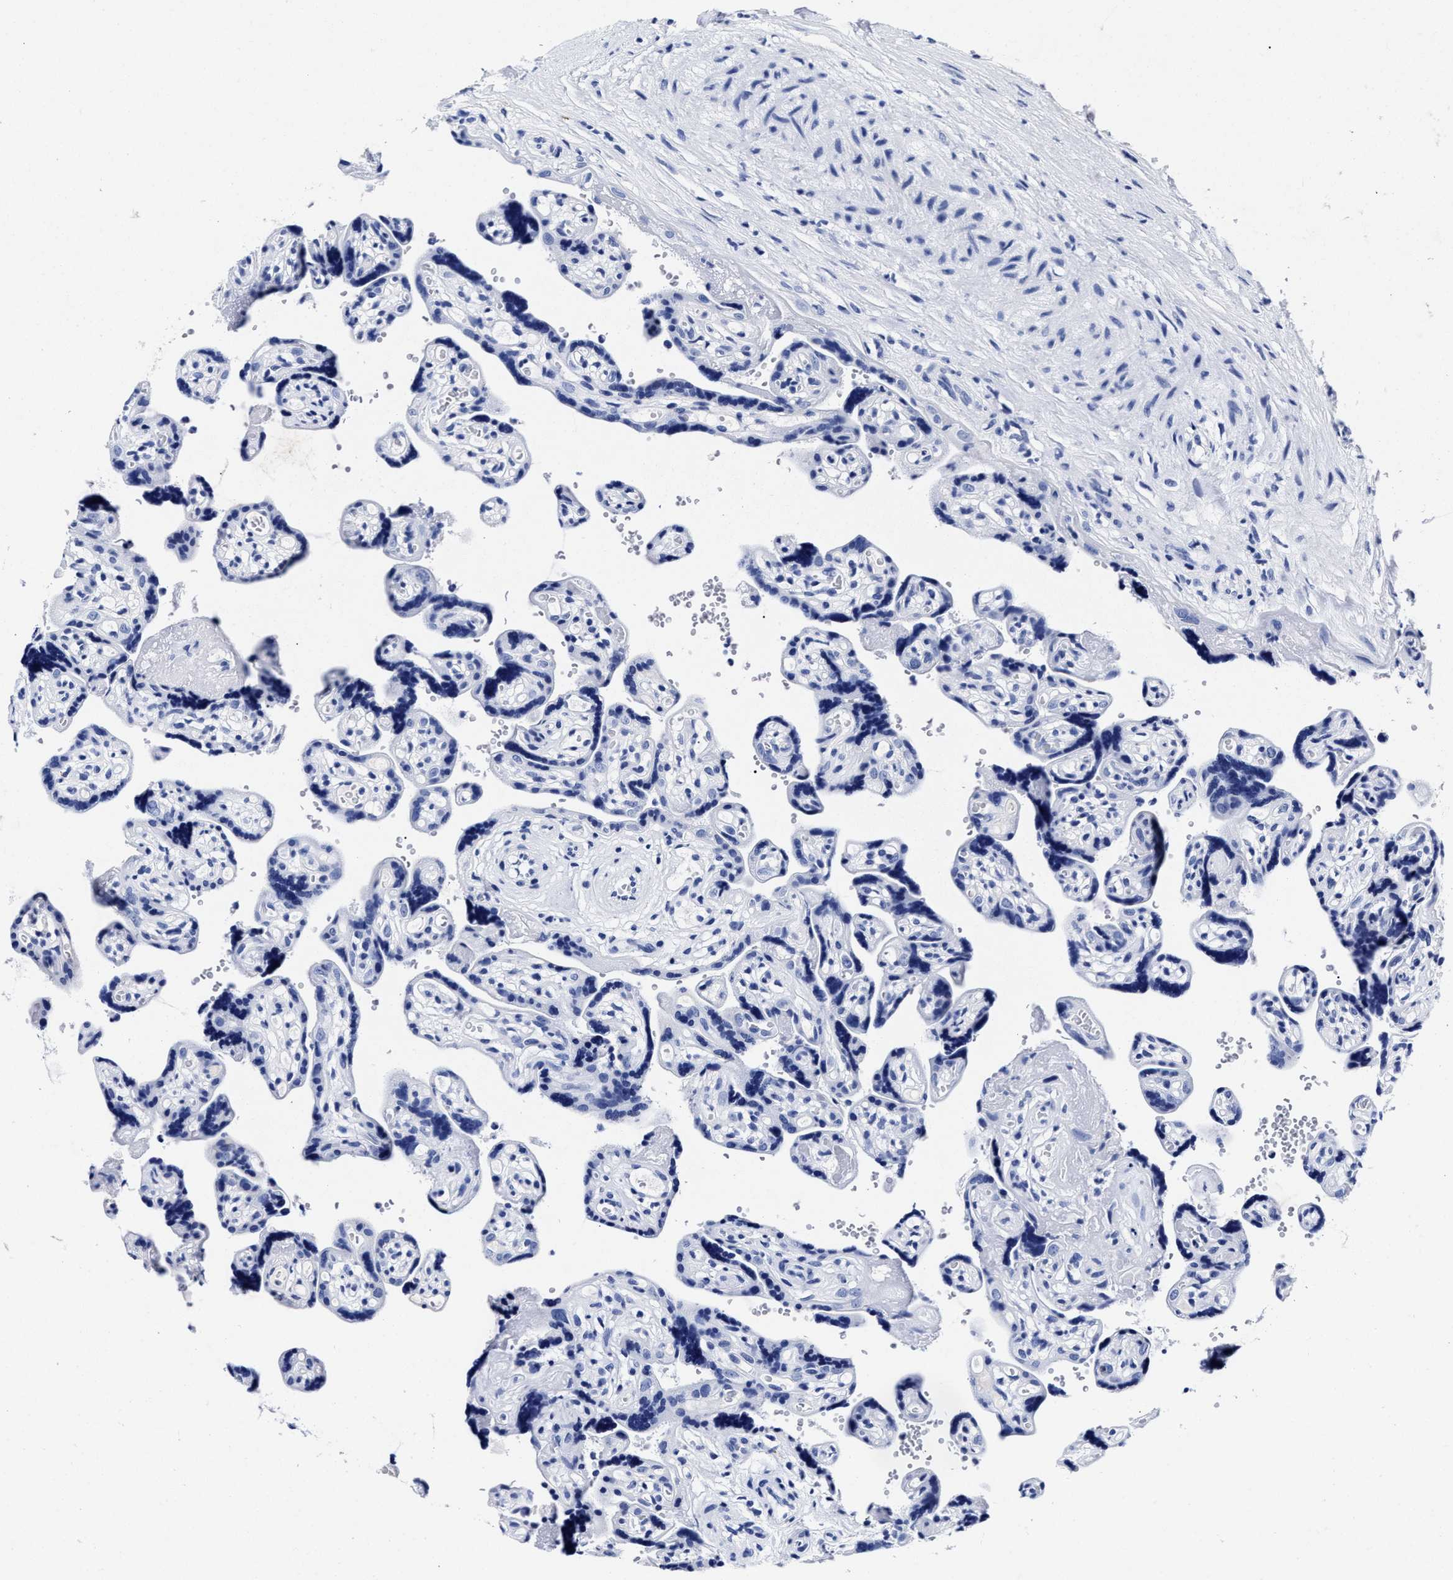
{"staining": {"intensity": "negative", "quantity": "none", "location": "none"}, "tissue": "placenta", "cell_type": "Trophoblastic cells", "image_type": "normal", "snomed": [{"axis": "morphology", "description": "Normal tissue, NOS"}, {"axis": "topography", "description": "Placenta"}], "caption": "This is an immunohistochemistry micrograph of normal placenta. There is no staining in trophoblastic cells.", "gene": "LRRC8E", "patient": {"sex": "female", "age": 30}}